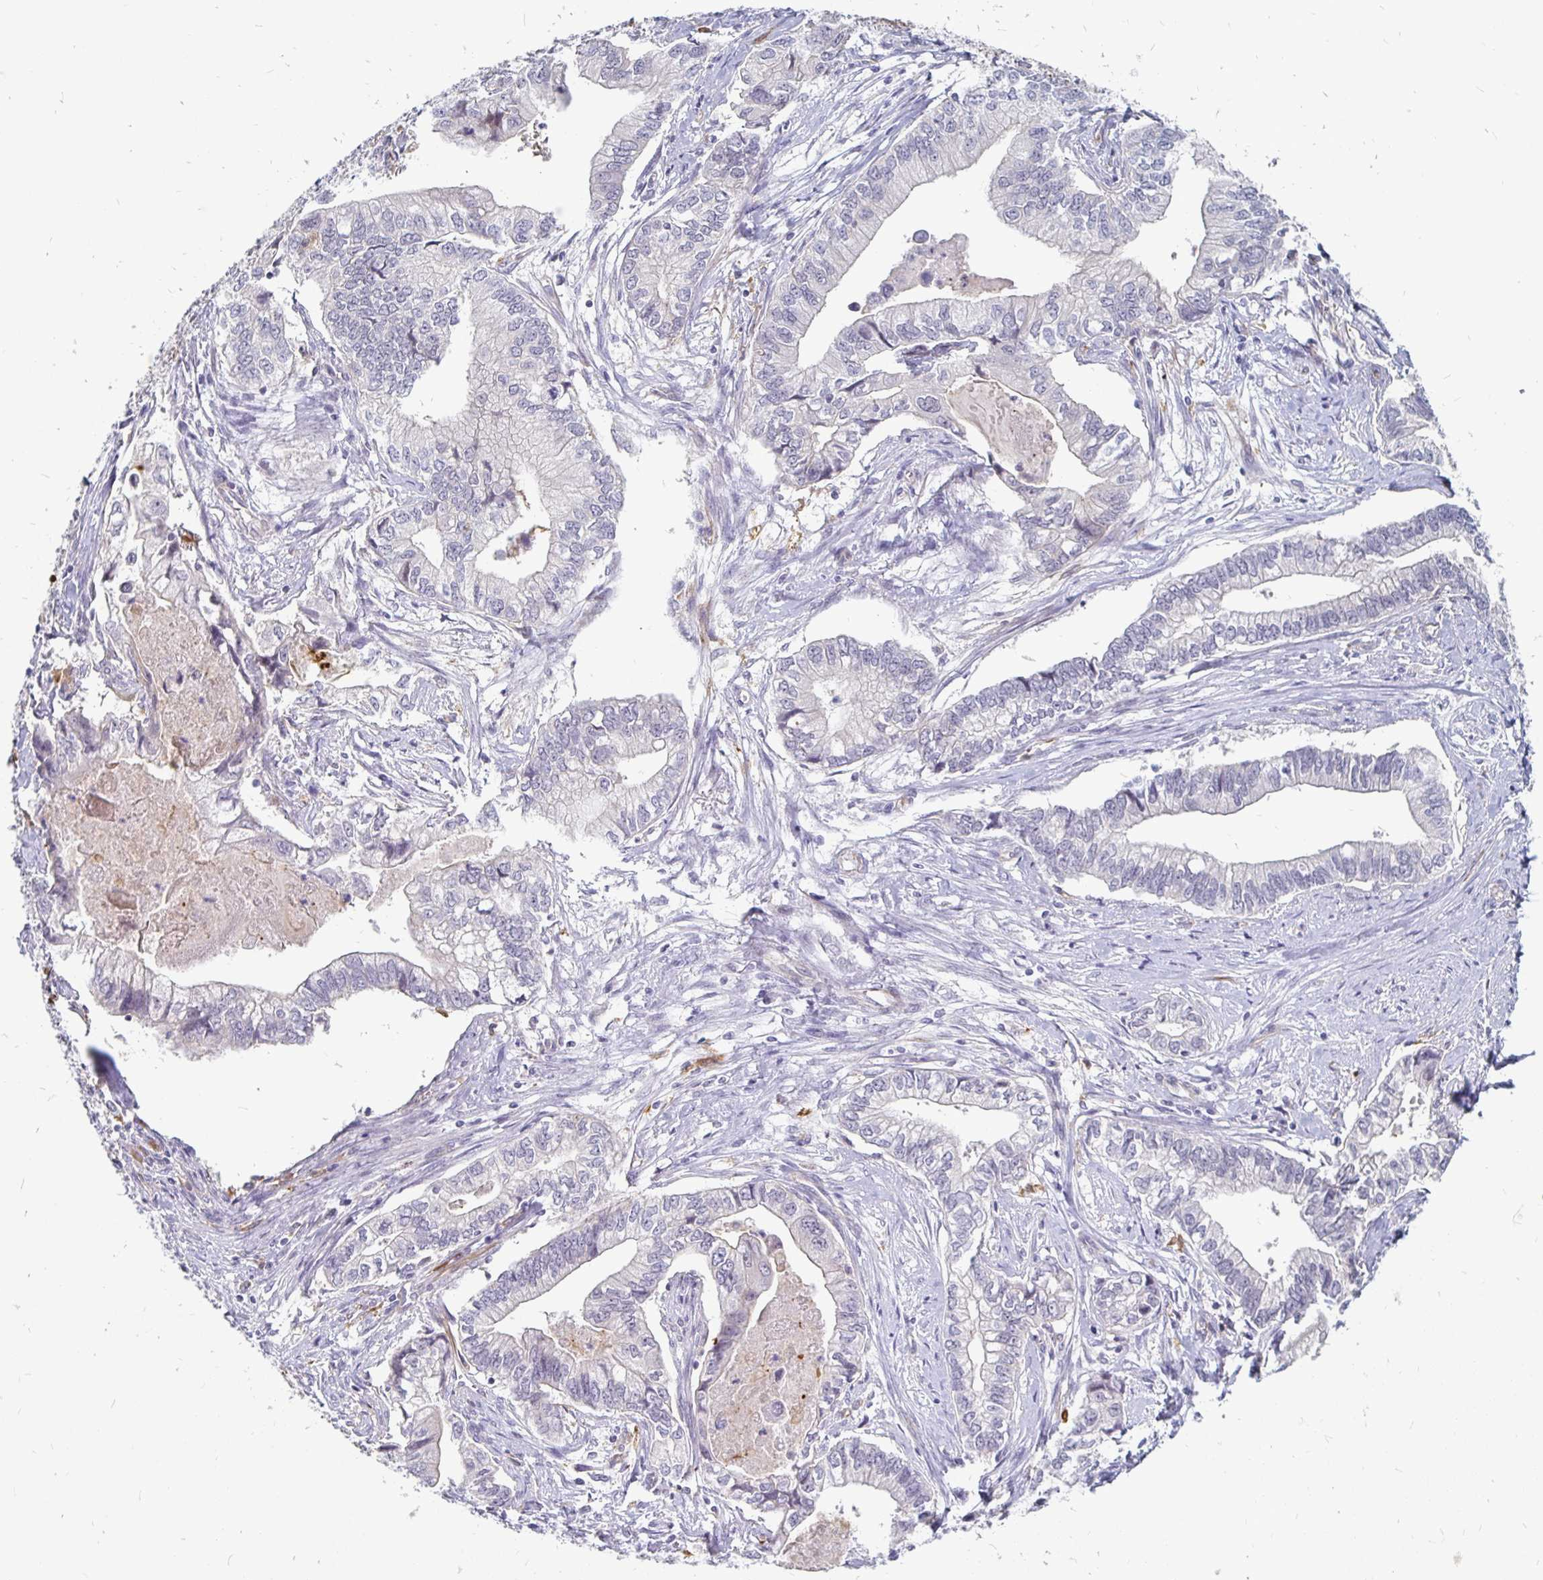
{"staining": {"intensity": "negative", "quantity": "none", "location": "none"}, "tissue": "stomach cancer", "cell_type": "Tumor cells", "image_type": "cancer", "snomed": [{"axis": "morphology", "description": "Adenocarcinoma, NOS"}, {"axis": "topography", "description": "Pancreas"}, {"axis": "topography", "description": "Stomach, upper"}], "caption": "Stomach adenocarcinoma was stained to show a protein in brown. There is no significant staining in tumor cells.", "gene": "CCDC85A", "patient": {"sex": "male", "age": 77}}